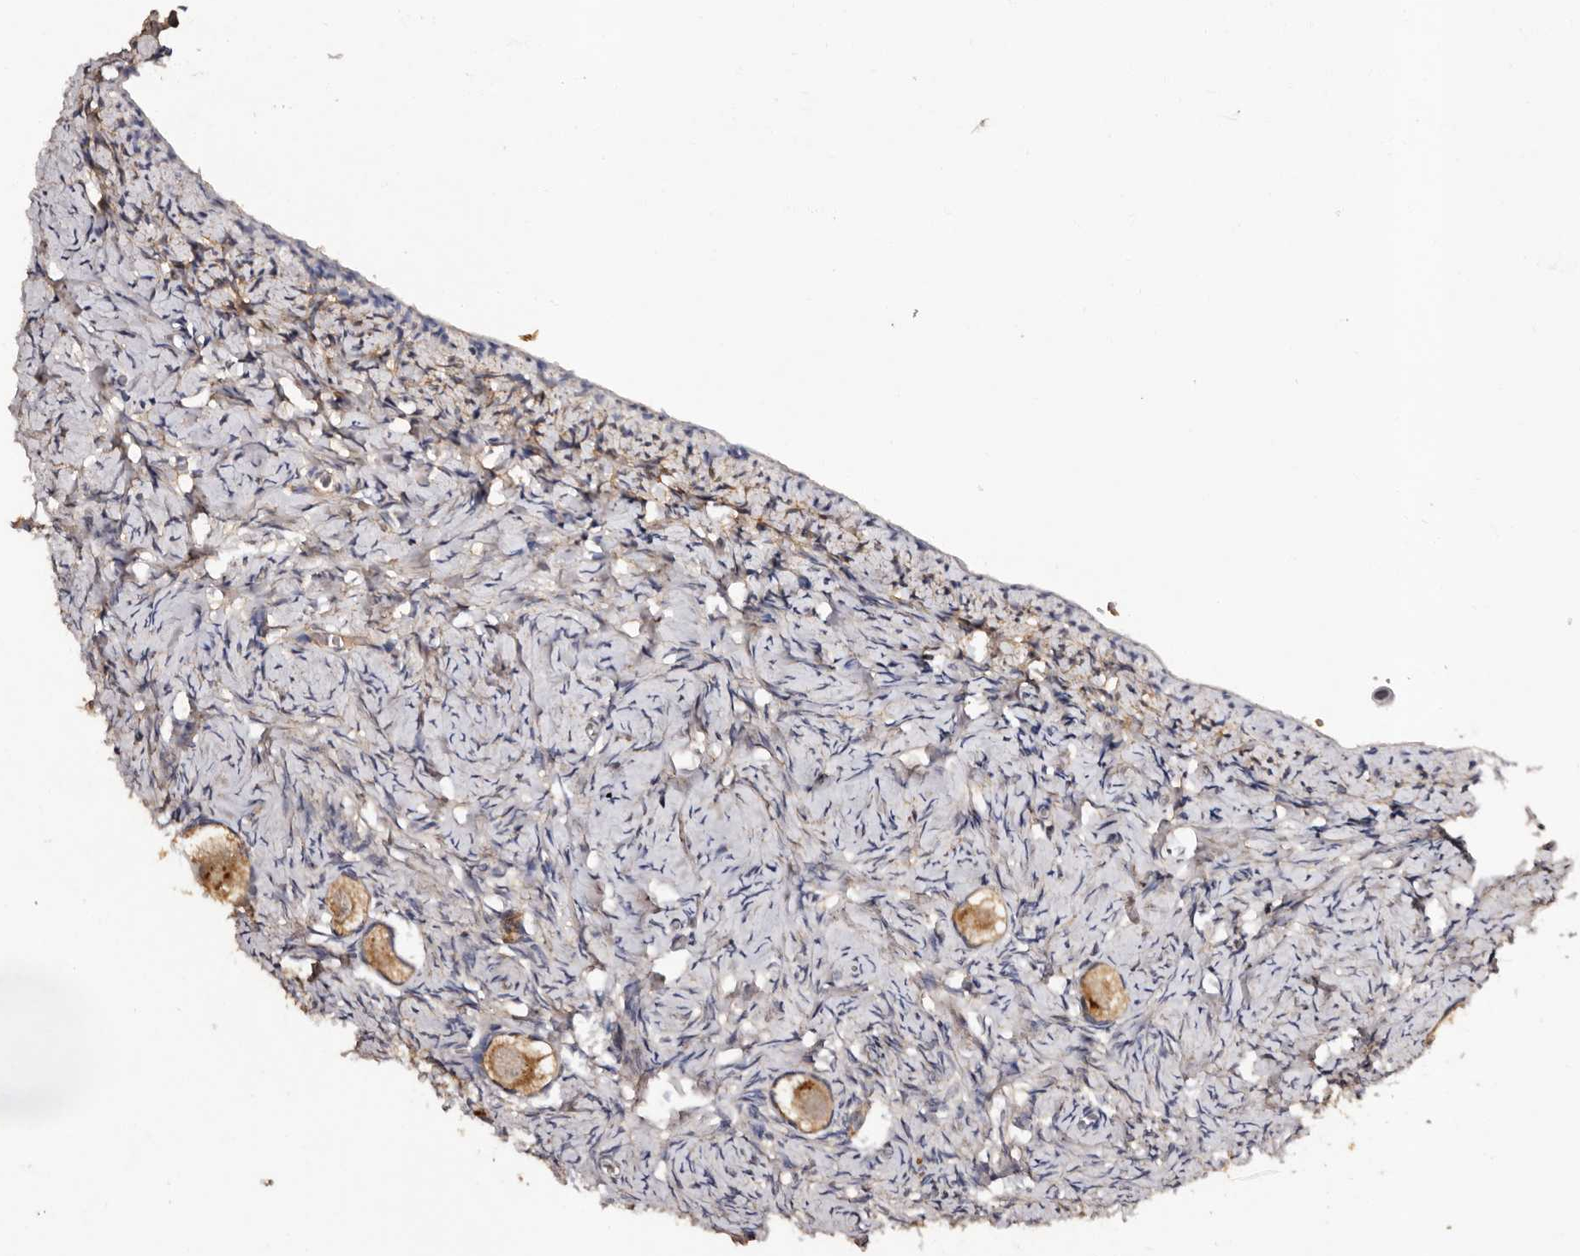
{"staining": {"intensity": "moderate", "quantity": ">75%", "location": "cytoplasmic/membranous"}, "tissue": "ovary", "cell_type": "Follicle cells", "image_type": "normal", "snomed": [{"axis": "morphology", "description": "Normal tissue, NOS"}, {"axis": "topography", "description": "Ovary"}], "caption": "IHC of benign human ovary reveals medium levels of moderate cytoplasmic/membranous expression in about >75% of follicle cells. The staining was performed using DAB (3,3'-diaminobenzidine), with brown indicating positive protein expression. Nuclei are stained blue with hematoxylin.", "gene": "ADCK5", "patient": {"sex": "female", "age": 27}}